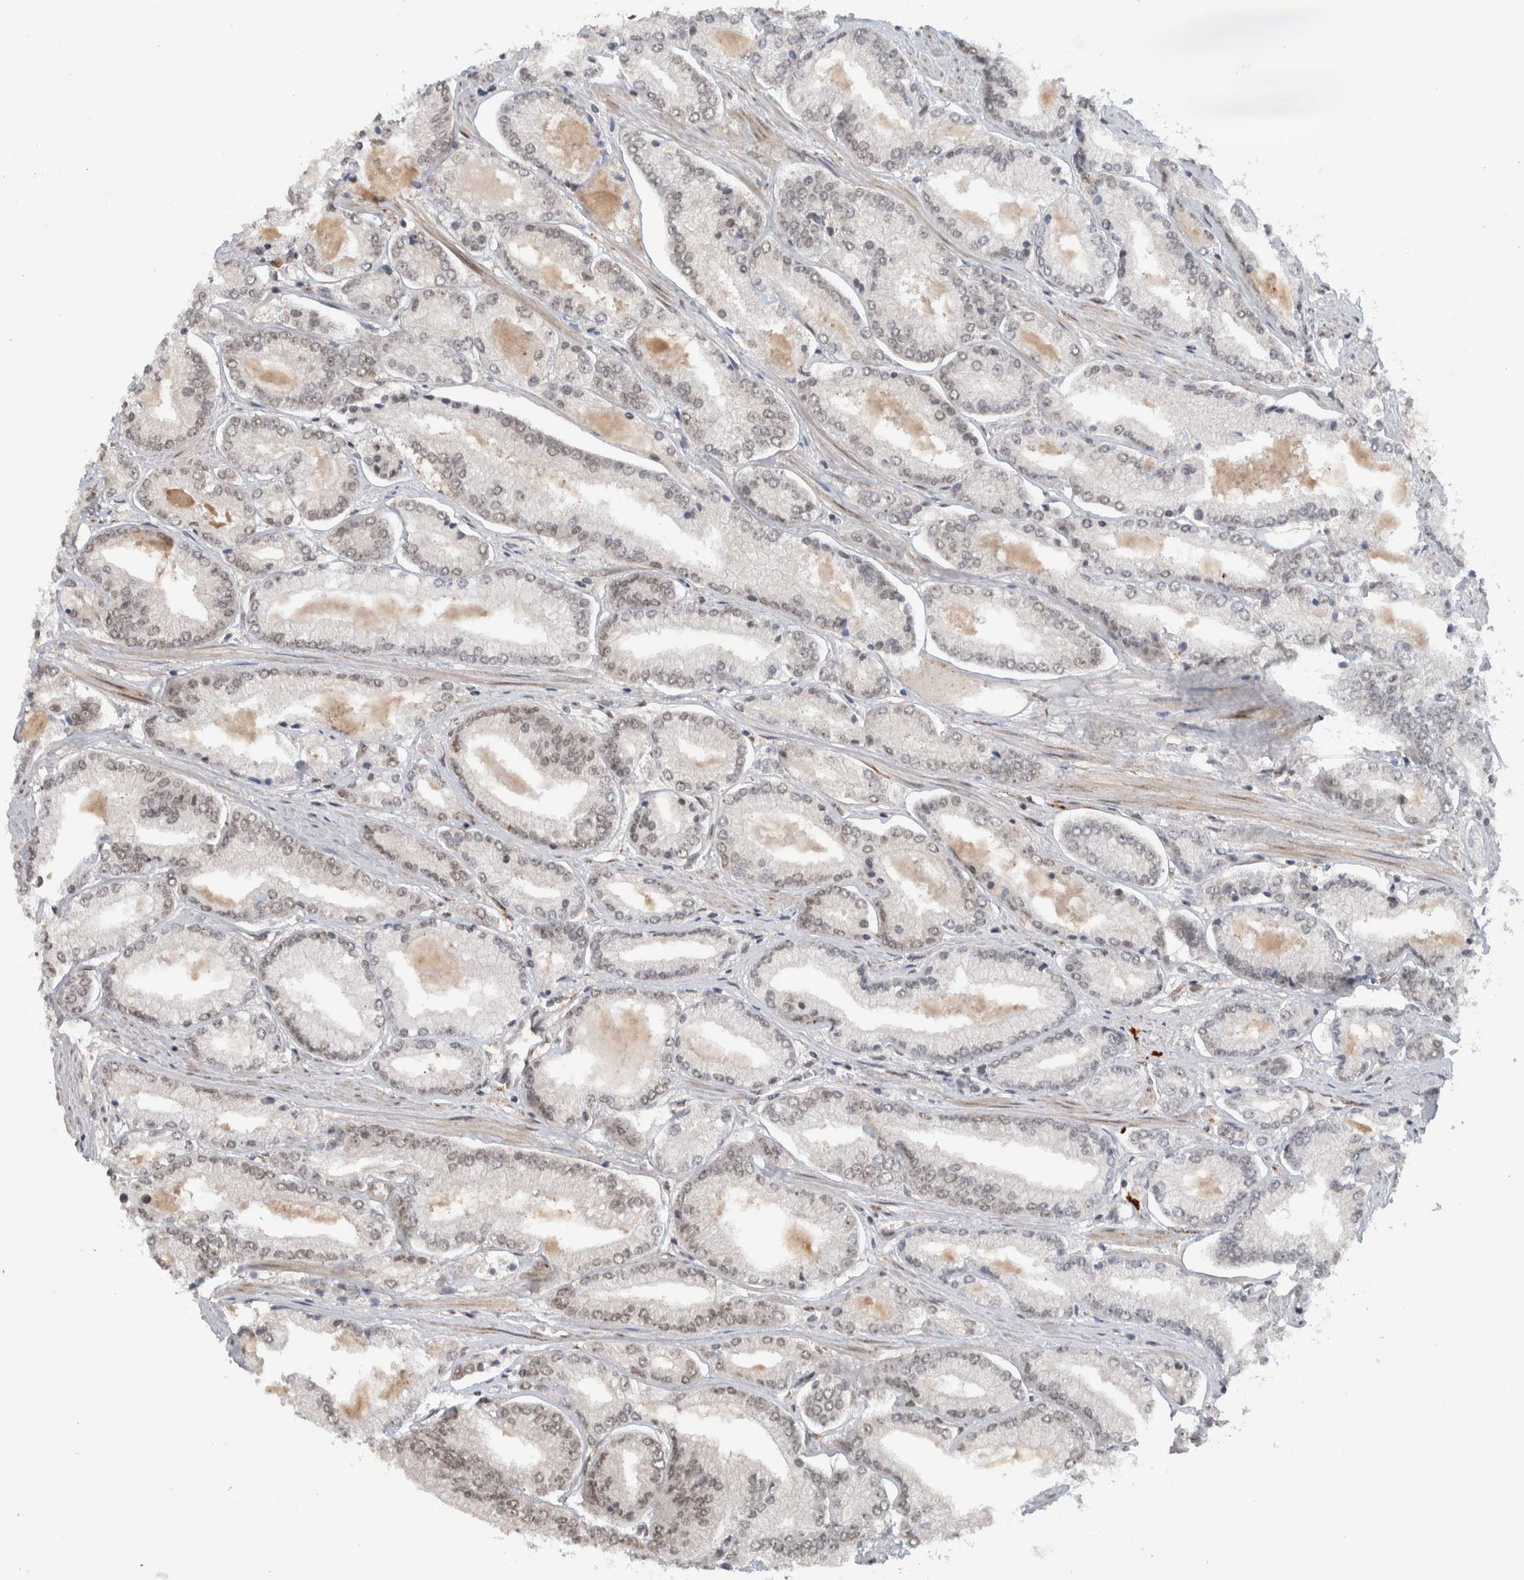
{"staining": {"intensity": "weak", "quantity": "<25%", "location": "nuclear"}, "tissue": "prostate cancer", "cell_type": "Tumor cells", "image_type": "cancer", "snomed": [{"axis": "morphology", "description": "Adenocarcinoma, Low grade"}, {"axis": "topography", "description": "Prostate"}], "caption": "DAB (3,3'-diaminobenzidine) immunohistochemical staining of human adenocarcinoma (low-grade) (prostate) shows no significant positivity in tumor cells.", "gene": "TNRC18", "patient": {"sex": "male", "age": 52}}